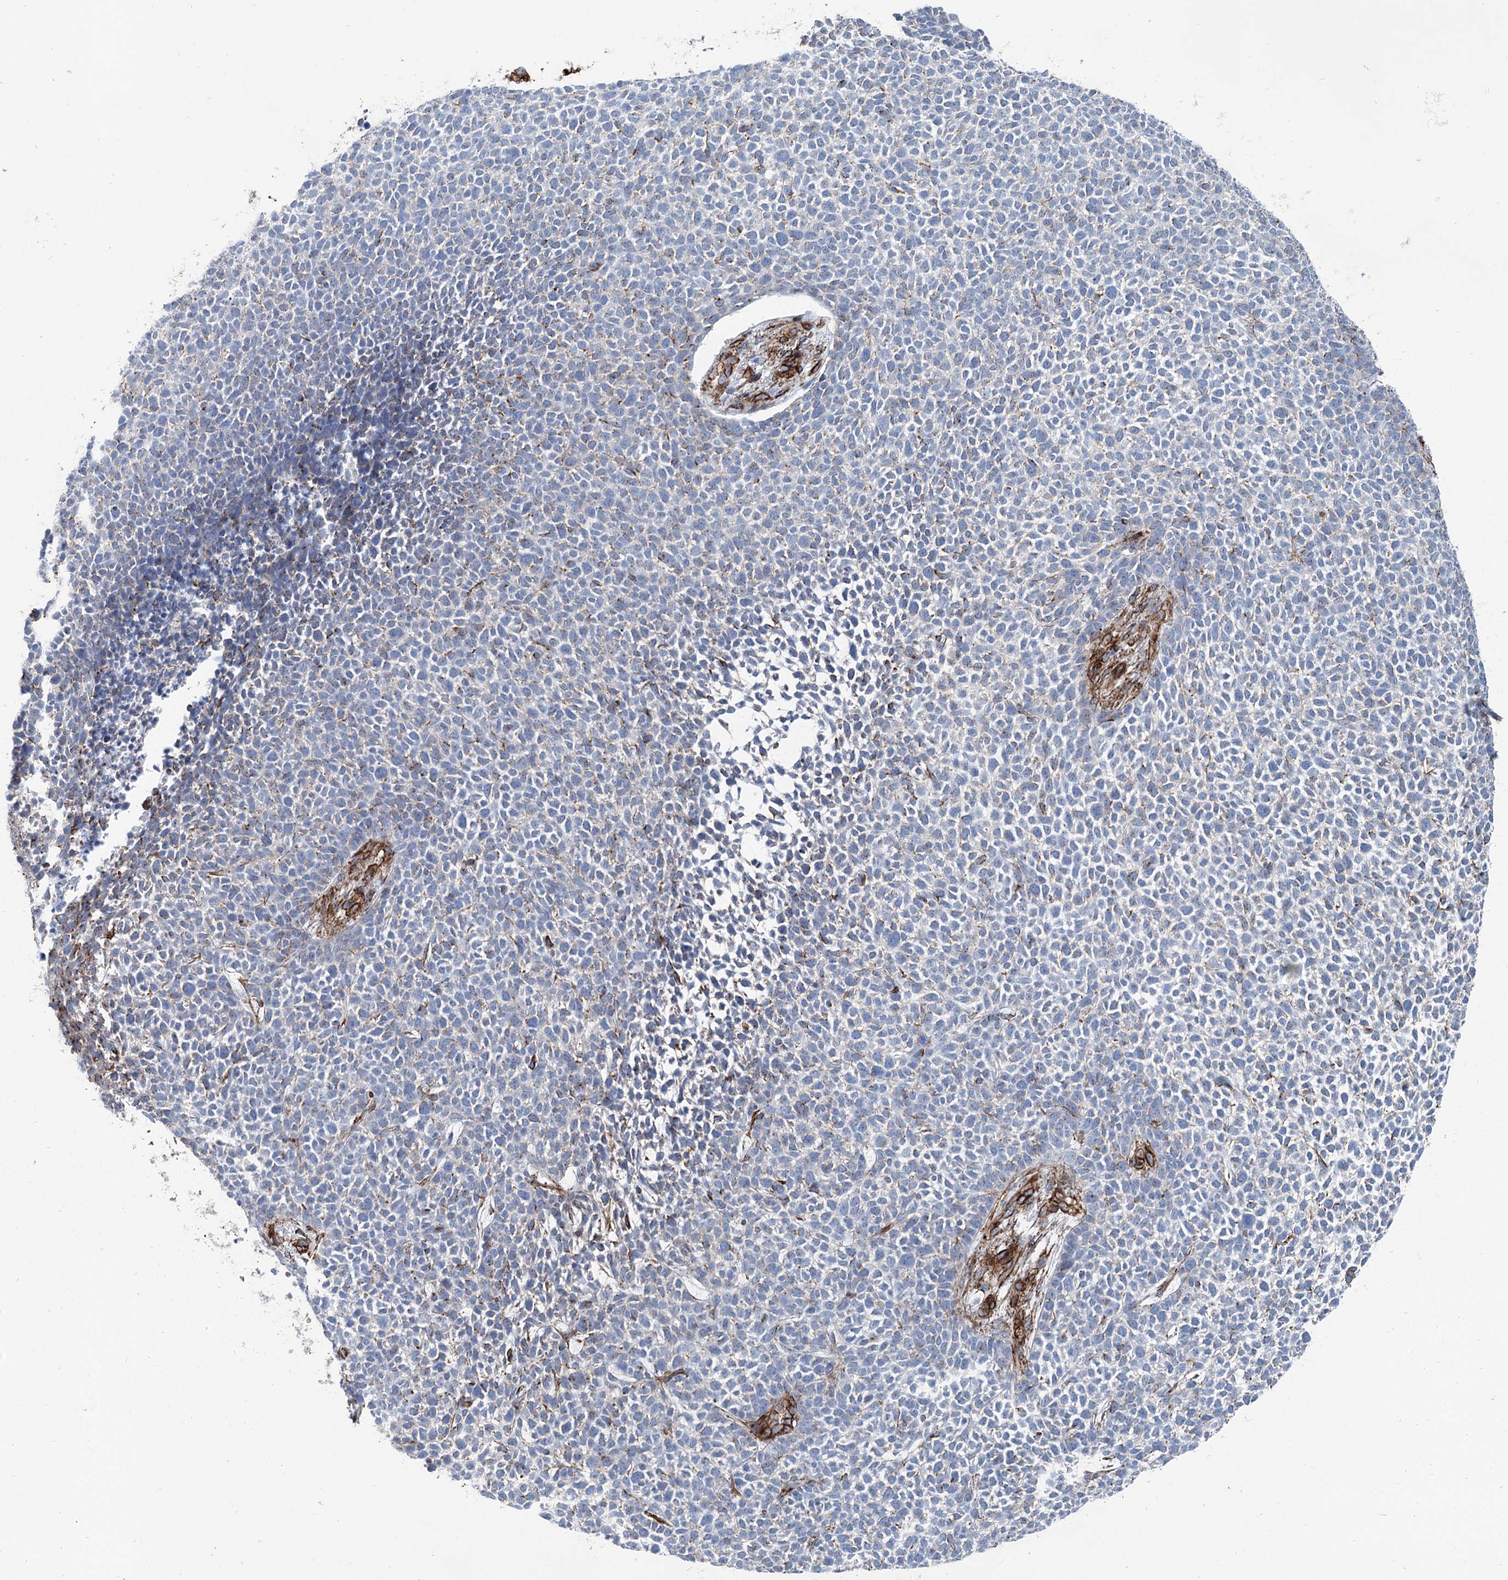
{"staining": {"intensity": "negative", "quantity": "none", "location": "none"}, "tissue": "skin cancer", "cell_type": "Tumor cells", "image_type": "cancer", "snomed": [{"axis": "morphology", "description": "Basal cell carcinoma"}, {"axis": "topography", "description": "Skin"}], "caption": "A histopathology image of basal cell carcinoma (skin) stained for a protein reveals no brown staining in tumor cells.", "gene": "IQSEC1", "patient": {"sex": "female", "age": 84}}